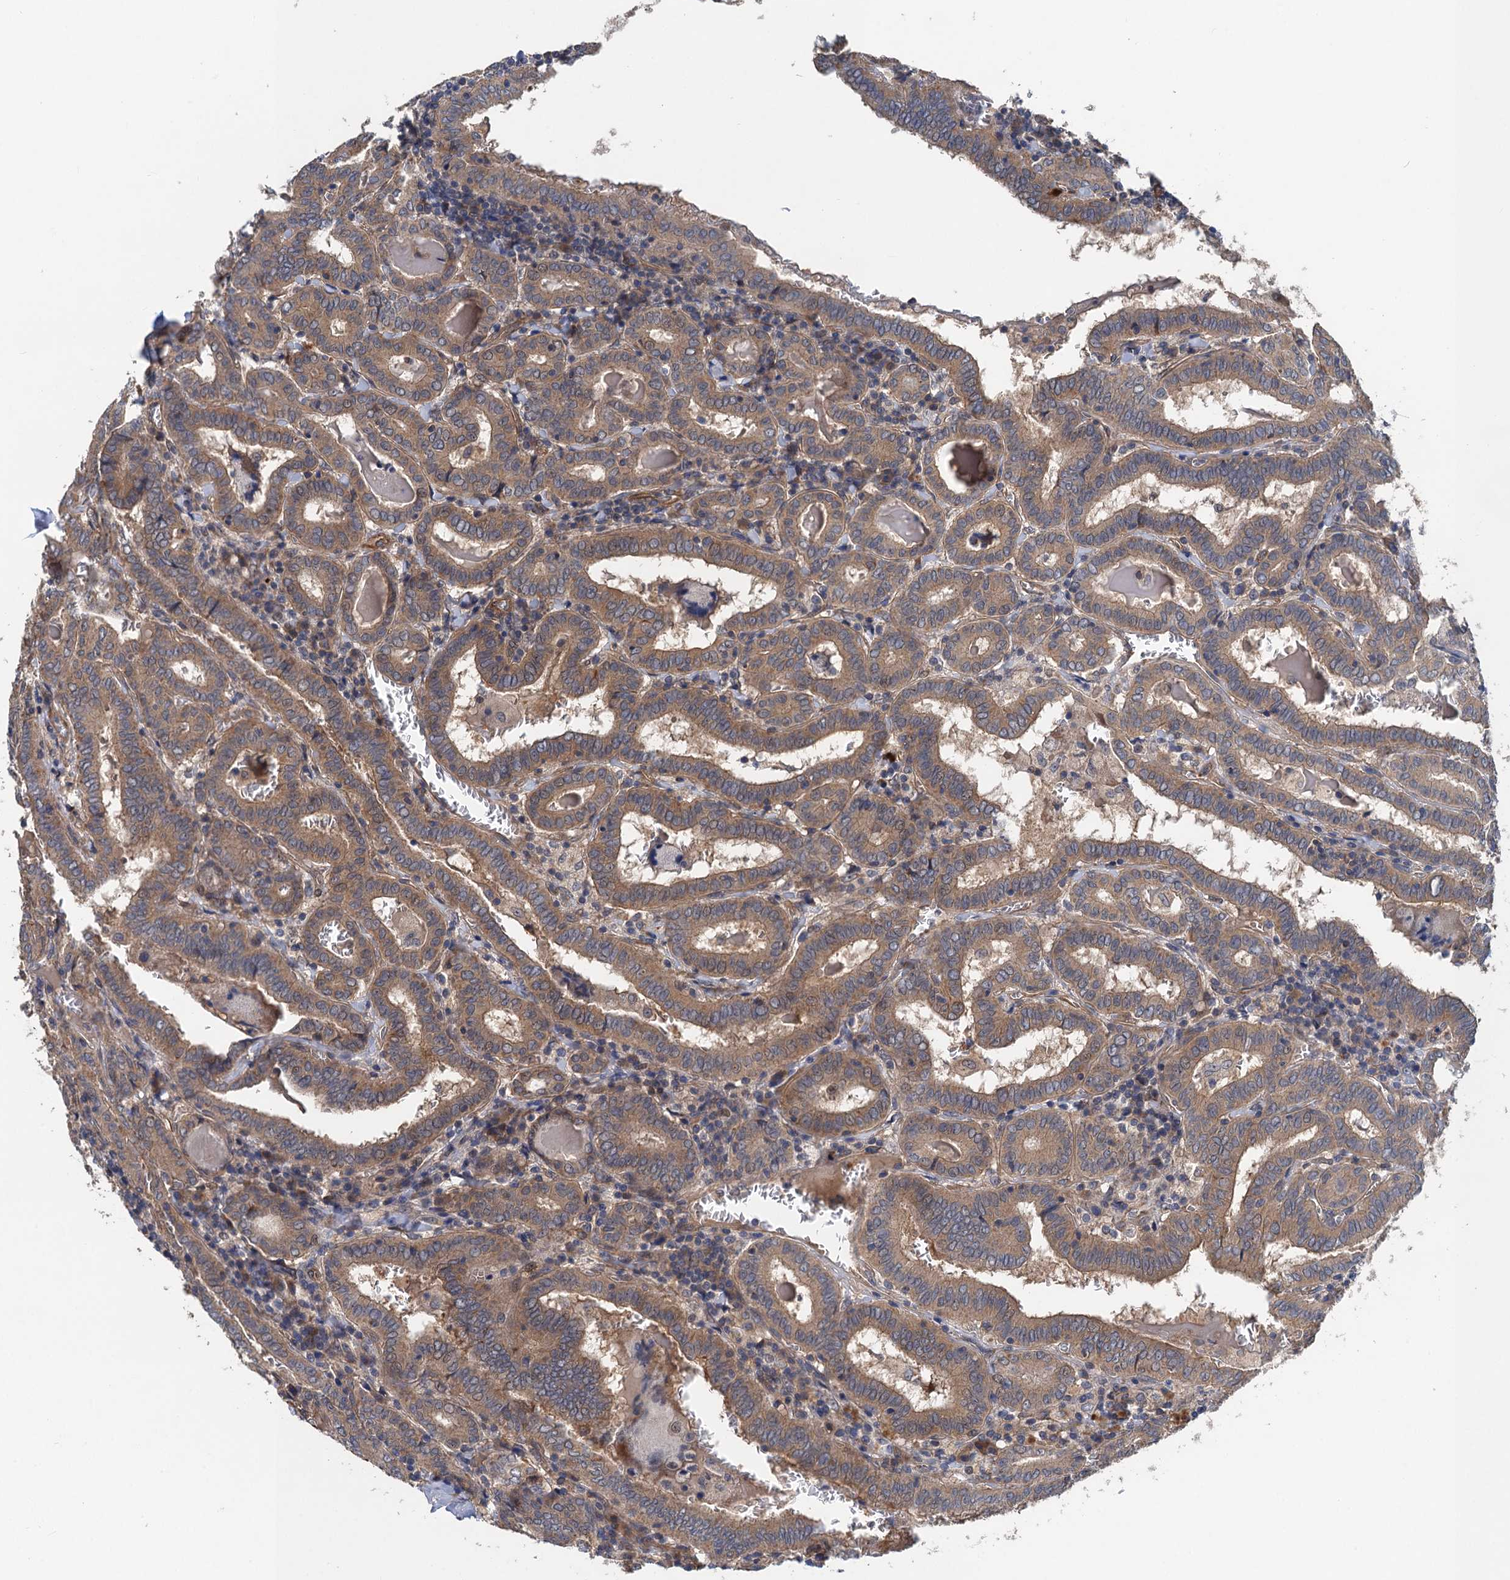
{"staining": {"intensity": "moderate", "quantity": ">75%", "location": "cytoplasmic/membranous"}, "tissue": "thyroid cancer", "cell_type": "Tumor cells", "image_type": "cancer", "snomed": [{"axis": "morphology", "description": "Papillary adenocarcinoma, NOS"}, {"axis": "topography", "description": "Thyroid gland"}], "caption": "Immunohistochemistry (IHC) photomicrograph of neoplastic tissue: papillary adenocarcinoma (thyroid) stained using immunohistochemistry (IHC) displays medium levels of moderate protein expression localized specifically in the cytoplasmic/membranous of tumor cells, appearing as a cytoplasmic/membranous brown color.", "gene": "PJA2", "patient": {"sex": "female", "age": 72}}